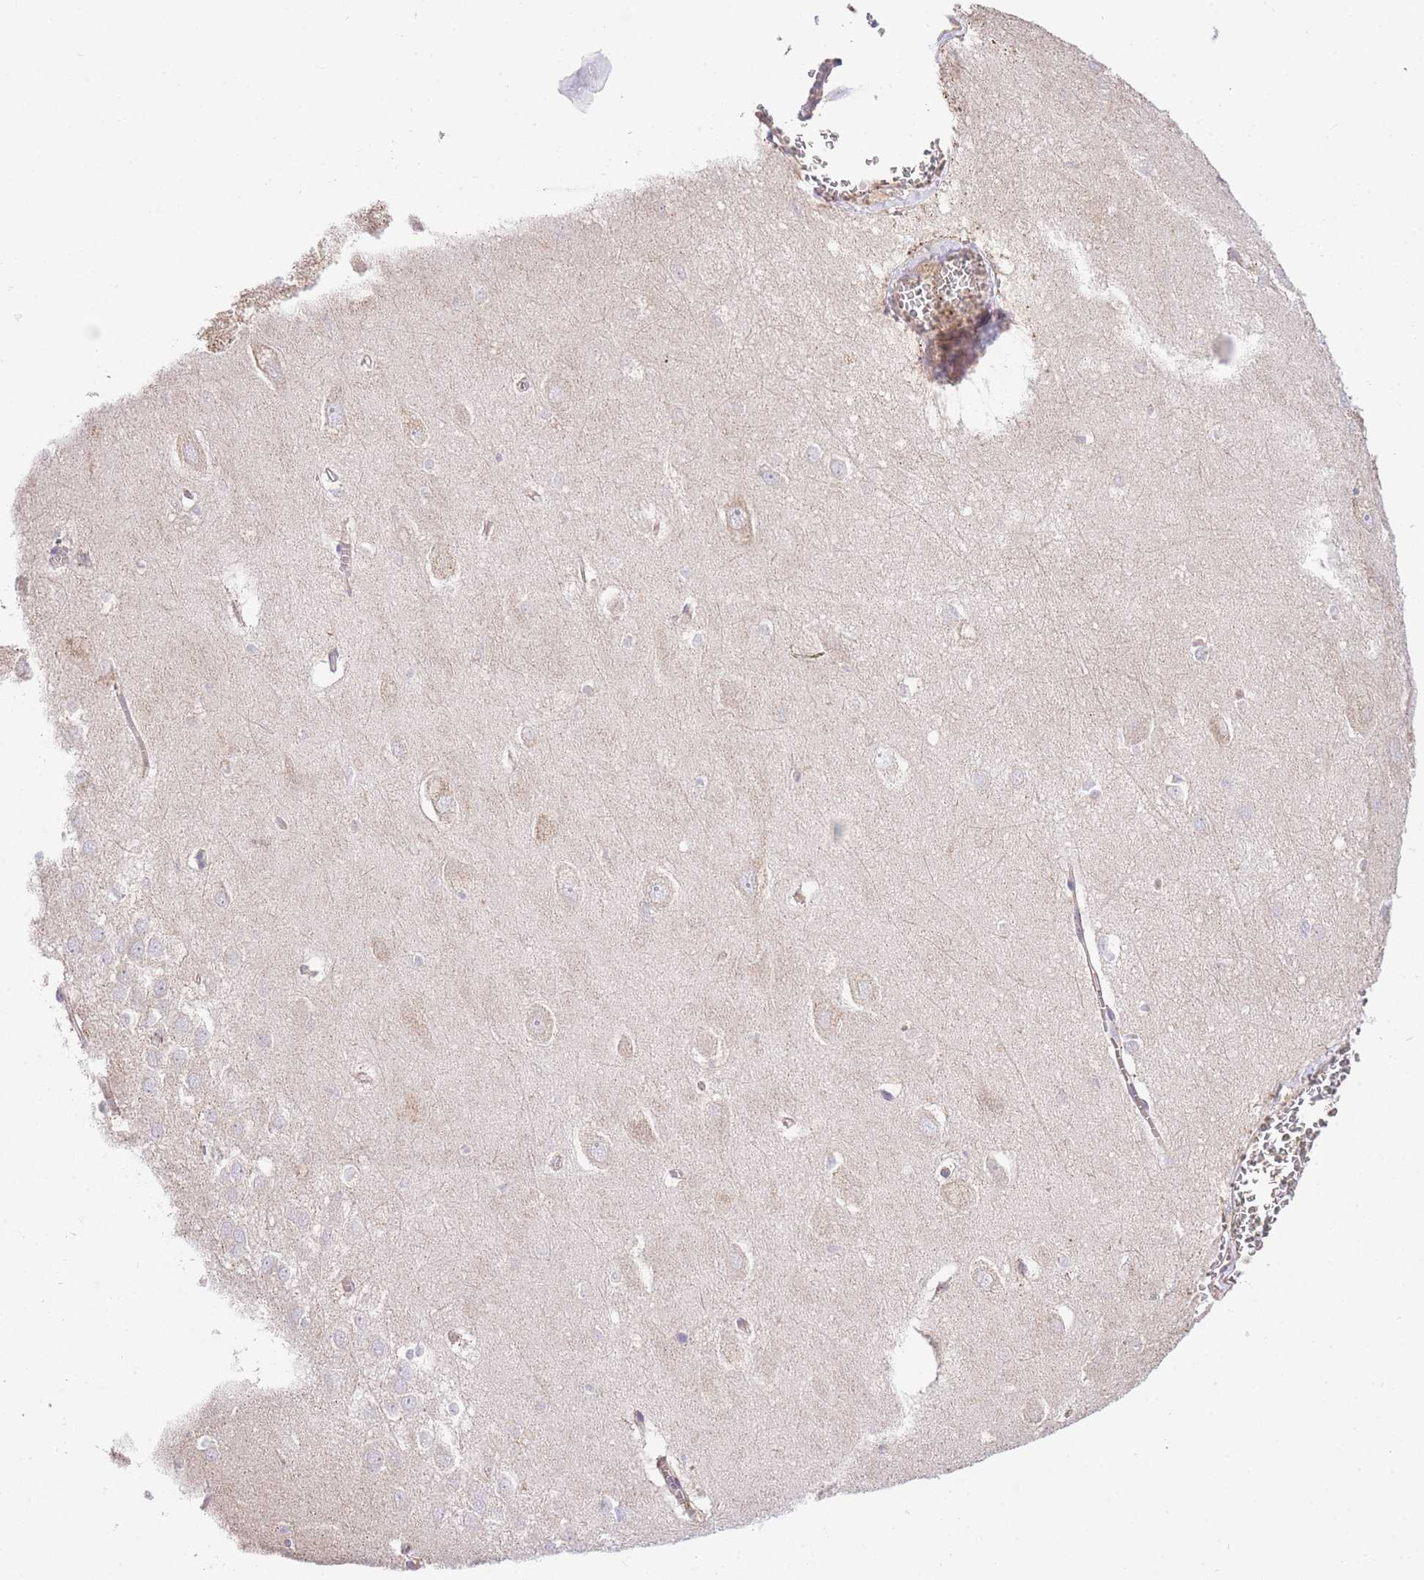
{"staining": {"intensity": "negative", "quantity": "none", "location": "none"}, "tissue": "hippocampus", "cell_type": "Glial cells", "image_type": "normal", "snomed": [{"axis": "morphology", "description": "Normal tissue, NOS"}, {"axis": "topography", "description": "Hippocampus"}], "caption": "The image exhibits no staining of glial cells in normal hippocampus. (DAB (3,3'-diaminobenzidine) immunohistochemistry (IHC) with hematoxylin counter stain).", "gene": "INSYN2B", "patient": {"sex": "female", "age": 64}}